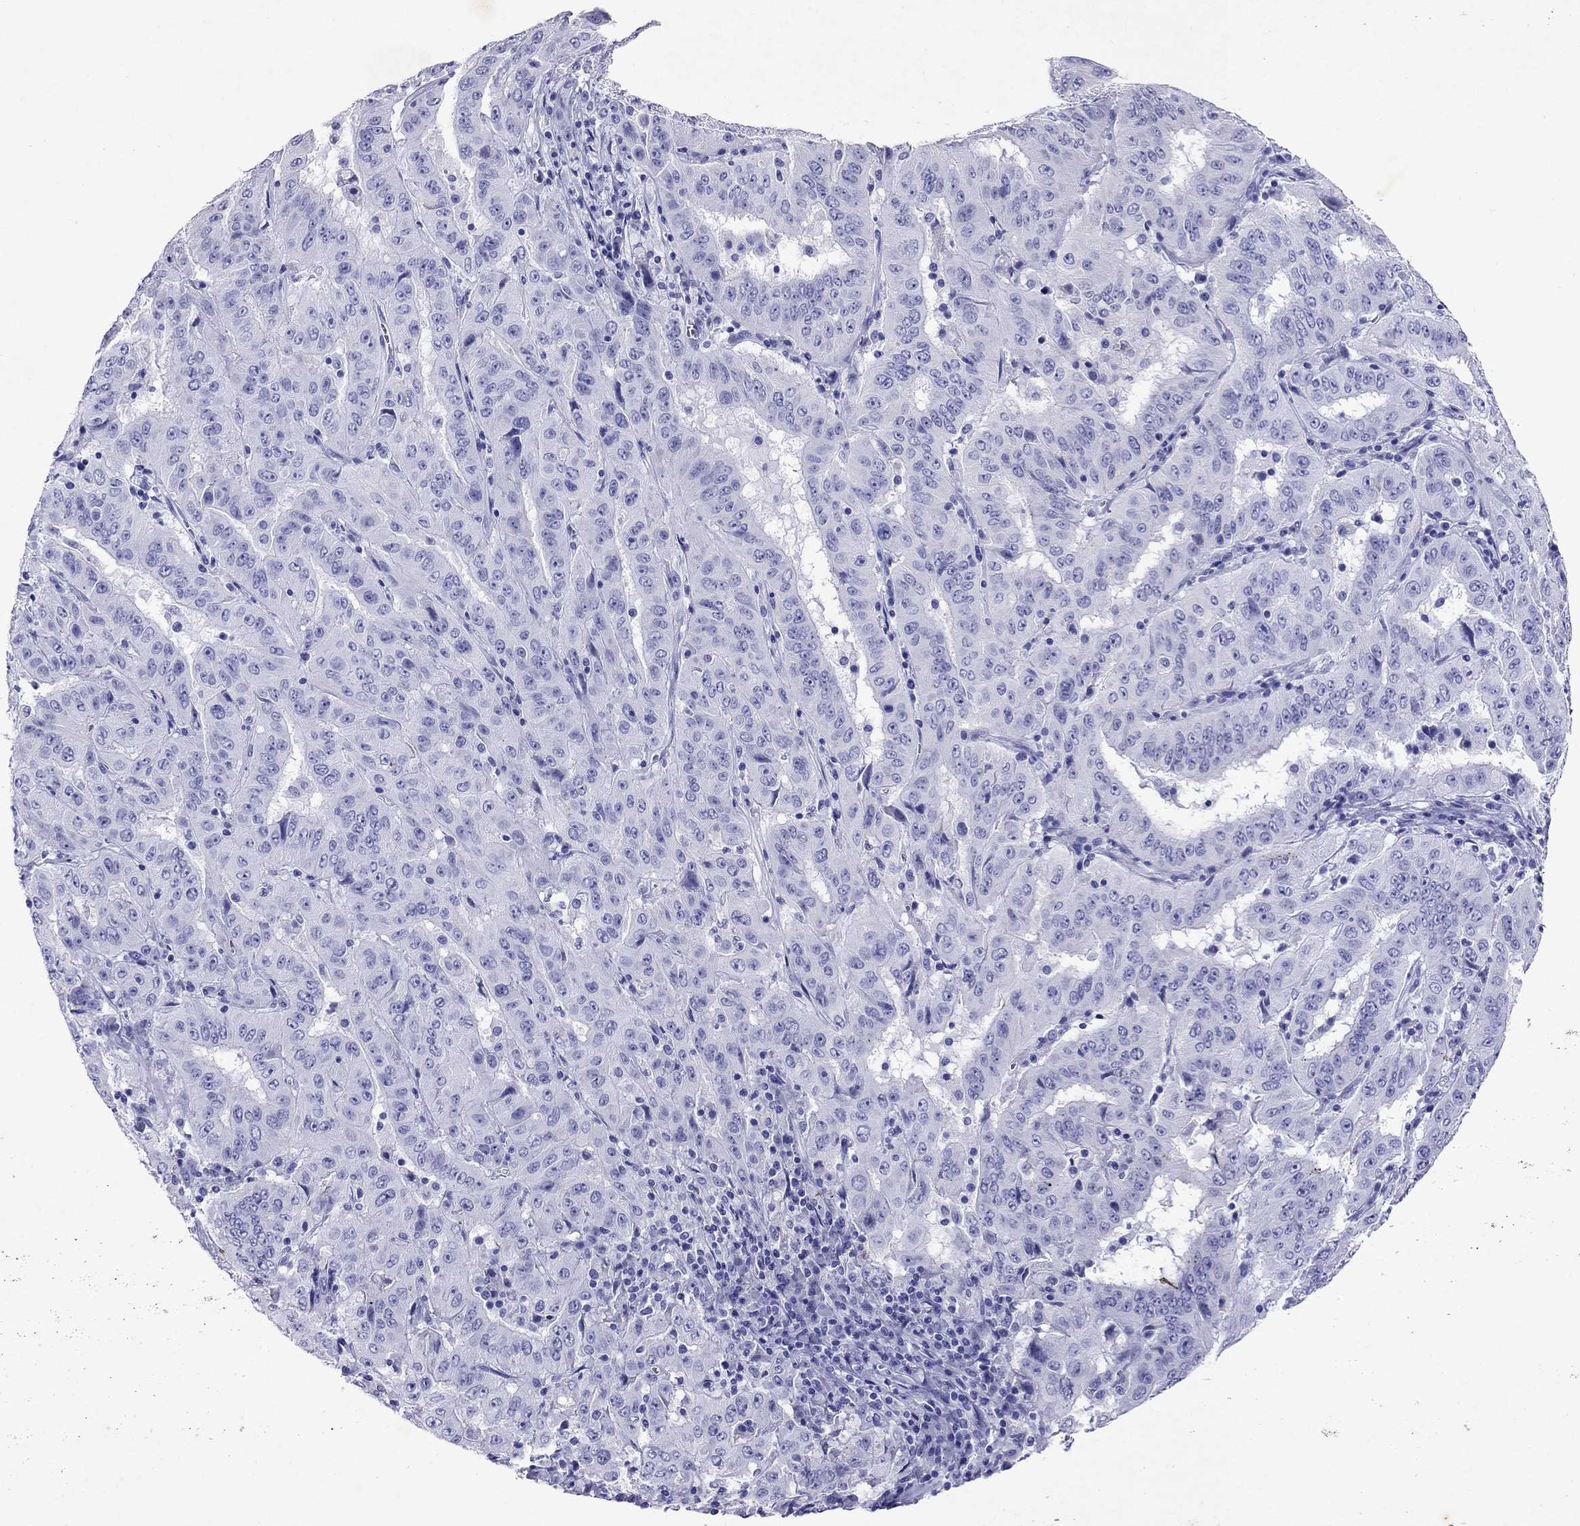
{"staining": {"intensity": "negative", "quantity": "none", "location": "none"}, "tissue": "pancreatic cancer", "cell_type": "Tumor cells", "image_type": "cancer", "snomed": [{"axis": "morphology", "description": "Adenocarcinoma, NOS"}, {"axis": "topography", "description": "Pancreas"}], "caption": "IHC photomicrograph of human pancreatic adenocarcinoma stained for a protein (brown), which reveals no positivity in tumor cells.", "gene": "ARMC12", "patient": {"sex": "male", "age": 63}}